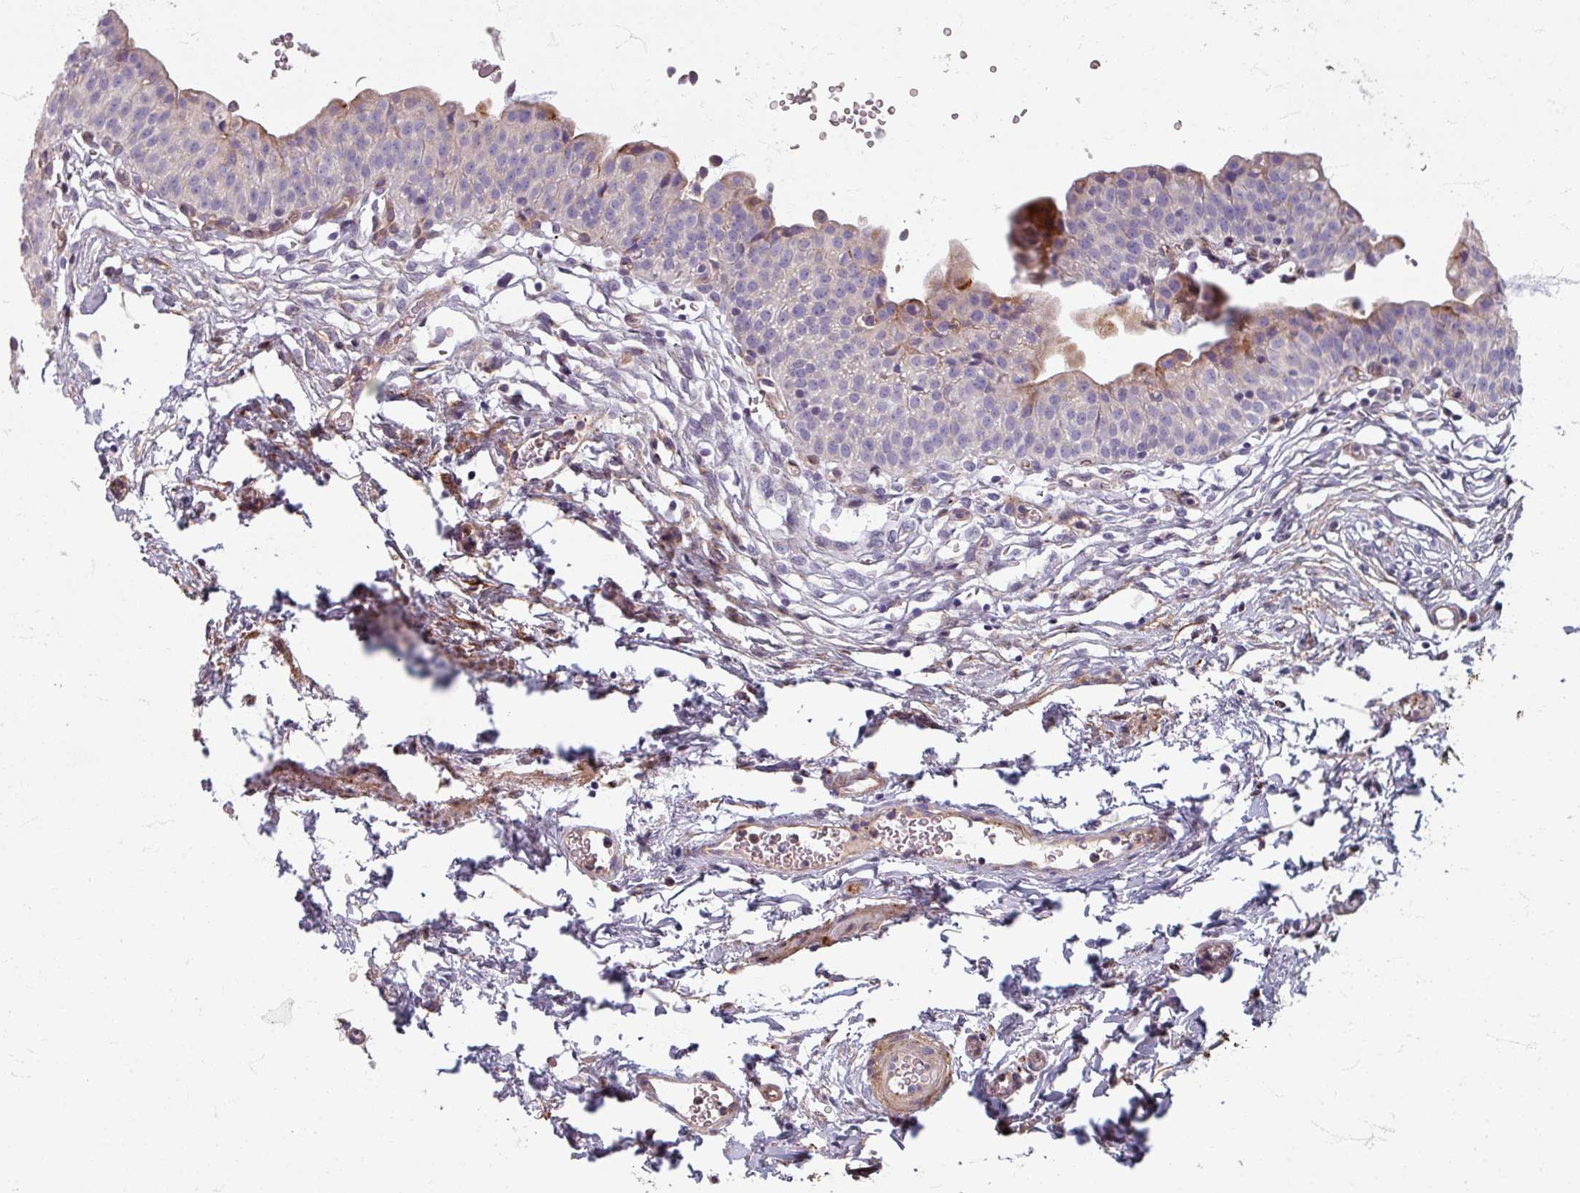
{"staining": {"intensity": "weak", "quantity": "<25%", "location": "cytoplasmic/membranous"}, "tissue": "urinary bladder", "cell_type": "Urothelial cells", "image_type": "normal", "snomed": [{"axis": "morphology", "description": "Normal tissue, NOS"}, {"axis": "topography", "description": "Urinary bladder"}, {"axis": "topography", "description": "Peripheral nerve tissue"}], "caption": "An image of human urinary bladder is negative for staining in urothelial cells.", "gene": "GABARAPL1", "patient": {"sex": "male", "age": 55}}